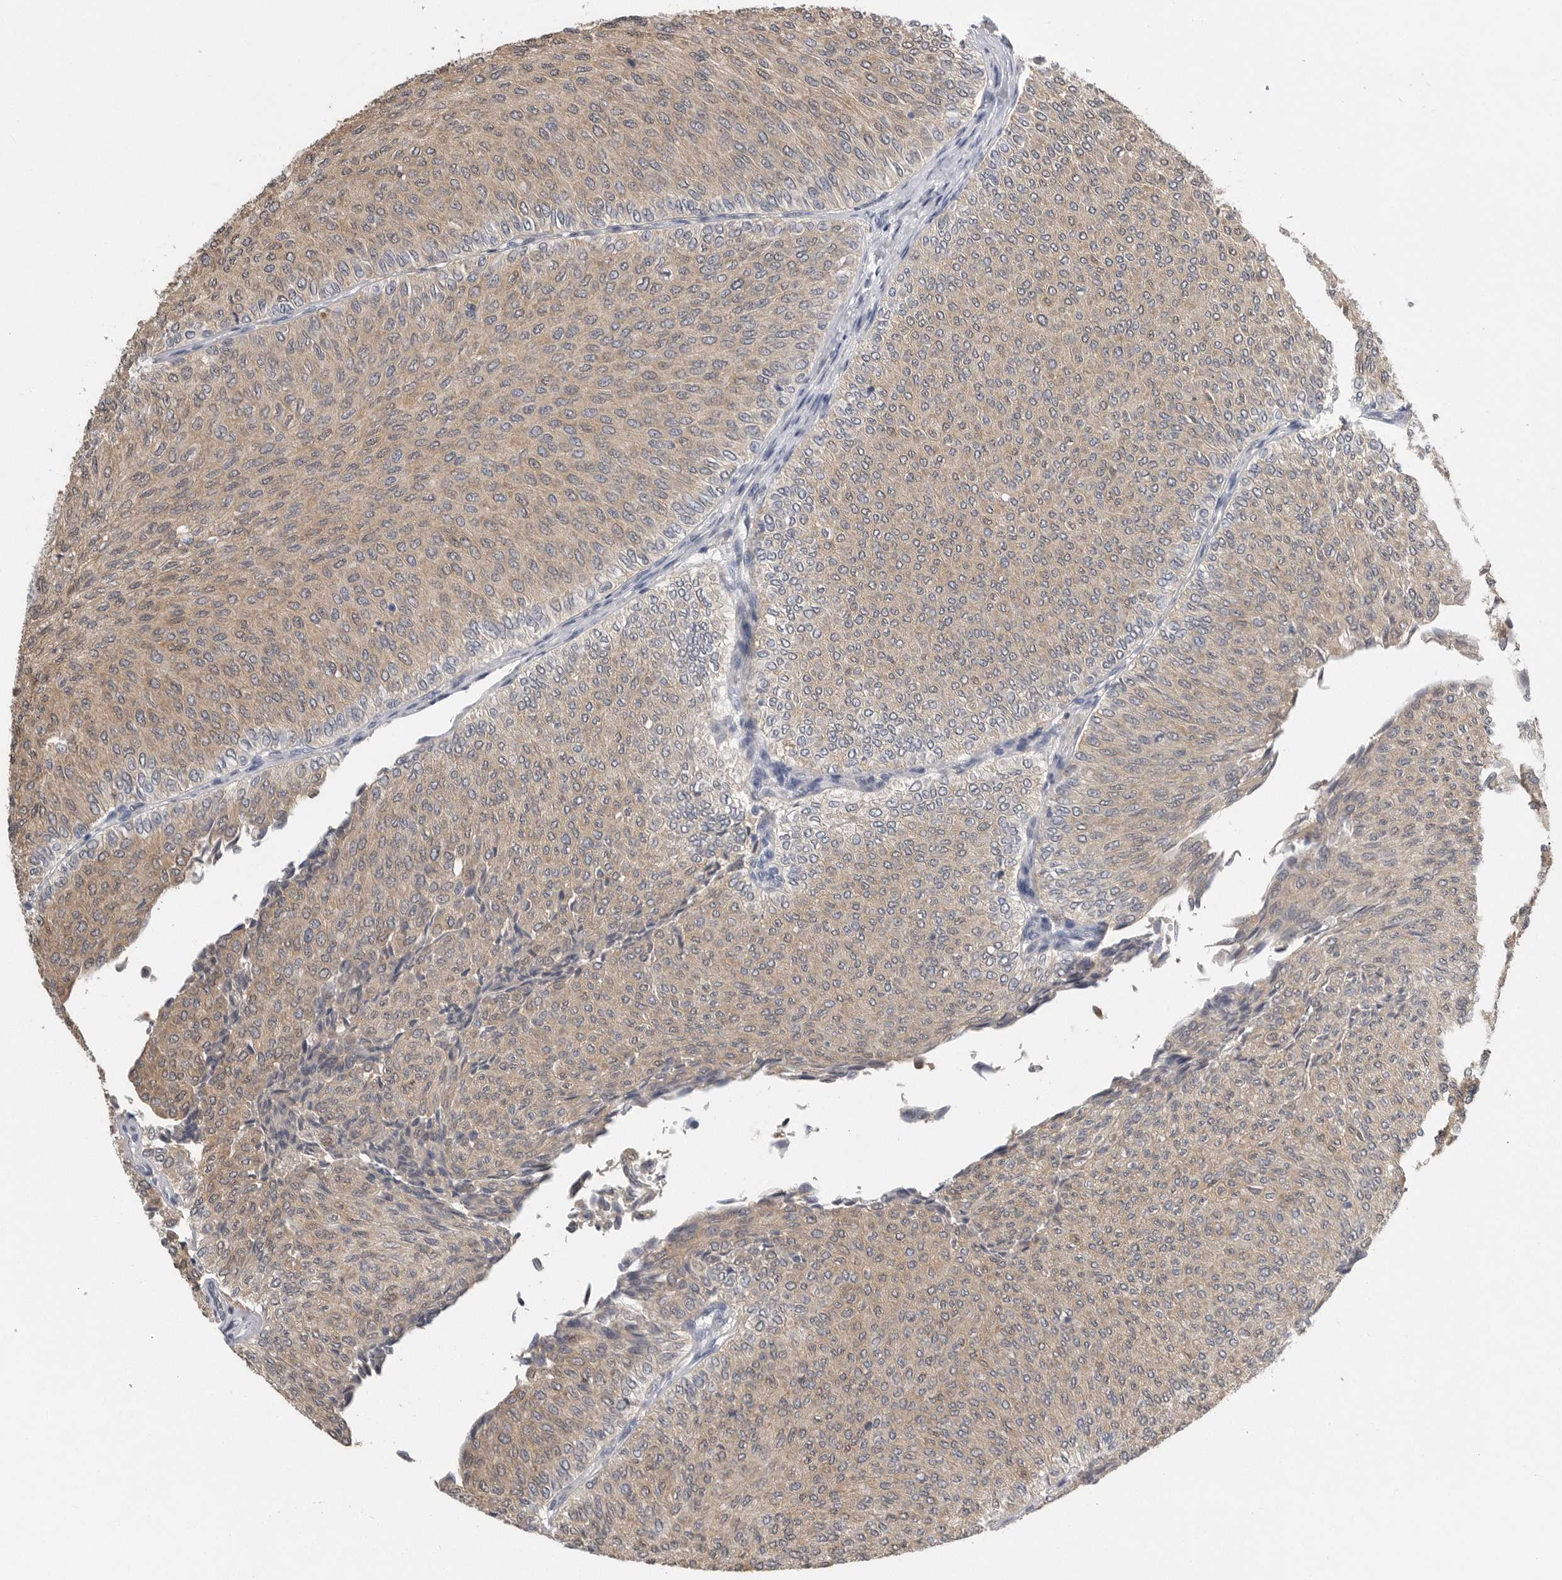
{"staining": {"intensity": "weak", "quantity": ">75%", "location": "cytoplasmic/membranous"}, "tissue": "urothelial cancer", "cell_type": "Tumor cells", "image_type": "cancer", "snomed": [{"axis": "morphology", "description": "Urothelial carcinoma, Low grade"}, {"axis": "topography", "description": "Urinary bladder"}], "caption": "Immunohistochemistry (IHC) histopathology image of neoplastic tissue: human low-grade urothelial carcinoma stained using immunohistochemistry (IHC) shows low levels of weak protein expression localized specifically in the cytoplasmic/membranous of tumor cells, appearing as a cytoplasmic/membranous brown color.", "gene": "FABP6", "patient": {"sex": "male", "age": 78}}